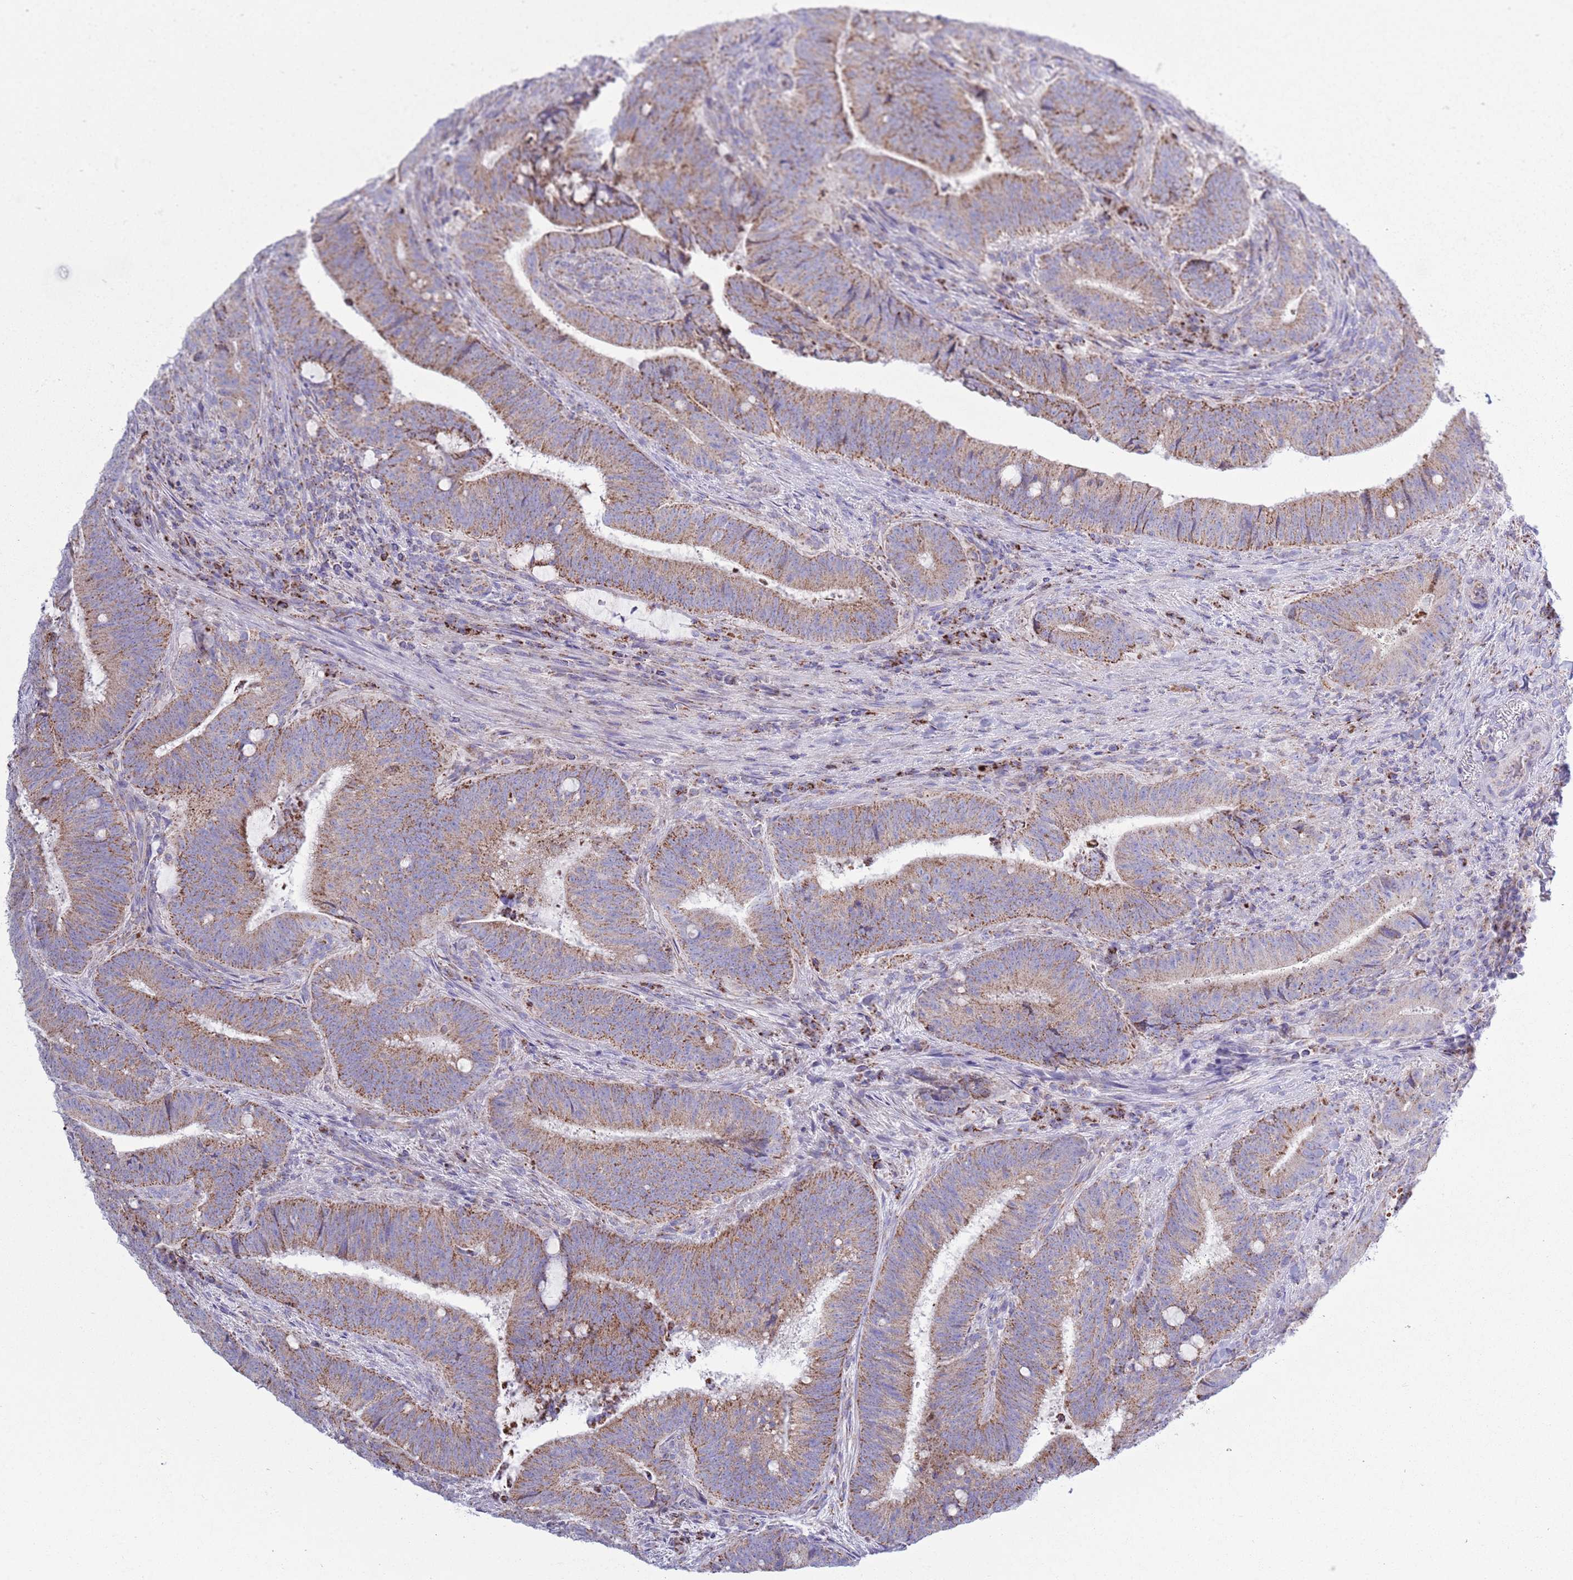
{"staining": {"intensity": "moderate", "quantity": ">75%", "location": "cytoplasmic/membranous"}, "tissue": "colorectal cancer", "cell_type": "Tumor cells", "image_type": "cancer", "snomed": [{"axis": "morphology", "description": "Adenocarcinoma, NOS"}, {"axis": "topography", "description": "Colon"}], "caption": "Adenocarcinoma (colorectal) tissue demonstrates moderate cytoplasmic/membranous positivity in approximately >75% of tumor cells, visualized by immunohistochemistry.", "gene": "ATP6V1B1", "patient": {"sex": "female", "age": 43}}